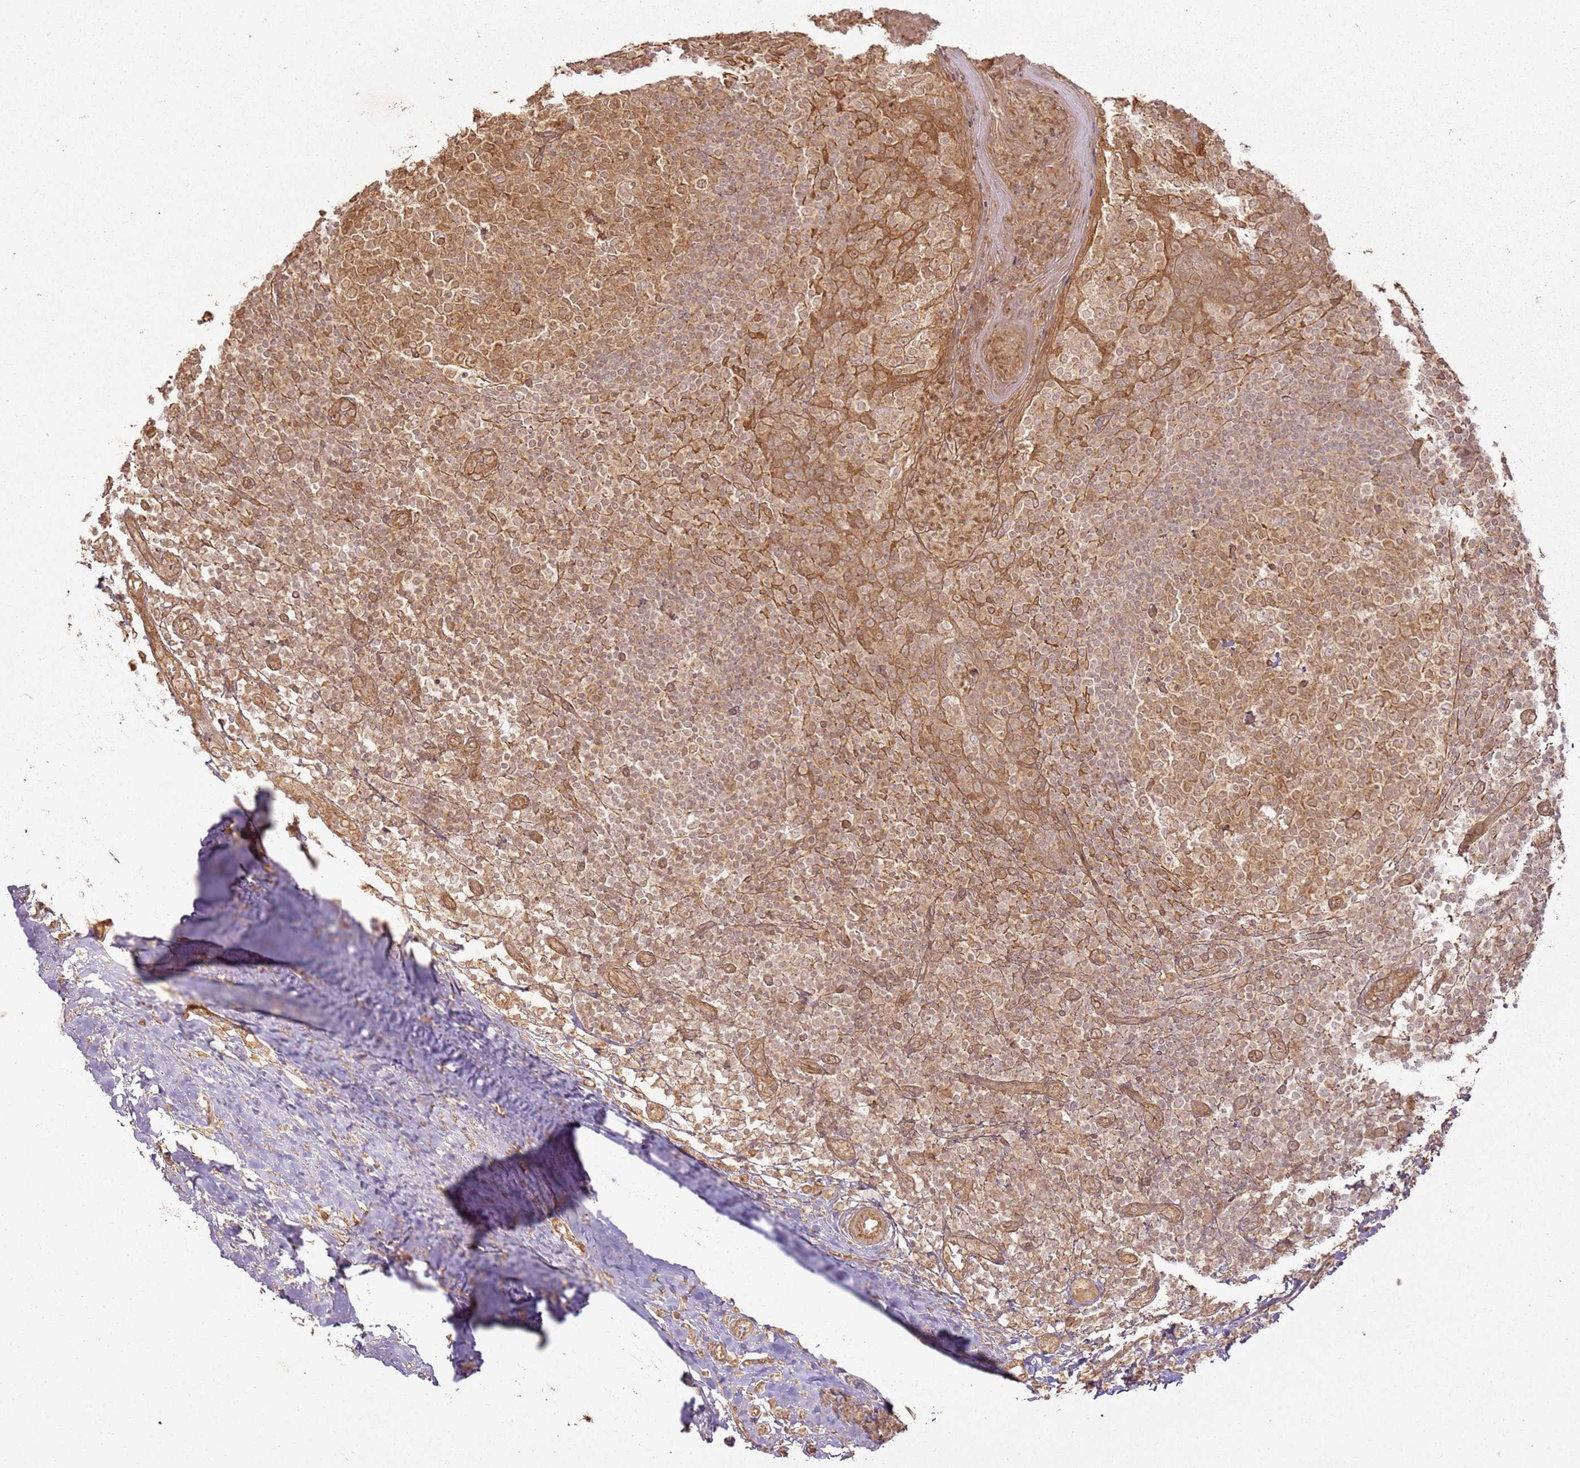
{"staining": {"intensity": "moderate", "quantity": ">75%", "location": "cytoplasmic/membranous"}, "tissue": "tonsil", "cell_type": "Germinal center cells", "image_type": "normal", "snomed": [{"axis": "morphology", "description": "Normal tissue, NOS"}, {"axis": "topography", "description": "Tonsil"}], "caption": "Immunohistochemistry (IHC) (DAB) staining of normal tonsil reveals moderate cytoplasmic/membranous protein expression in about >75% of germinal center cells.", "gene": "ZNF776", "patient": {"sex": "female", "age": 19}}